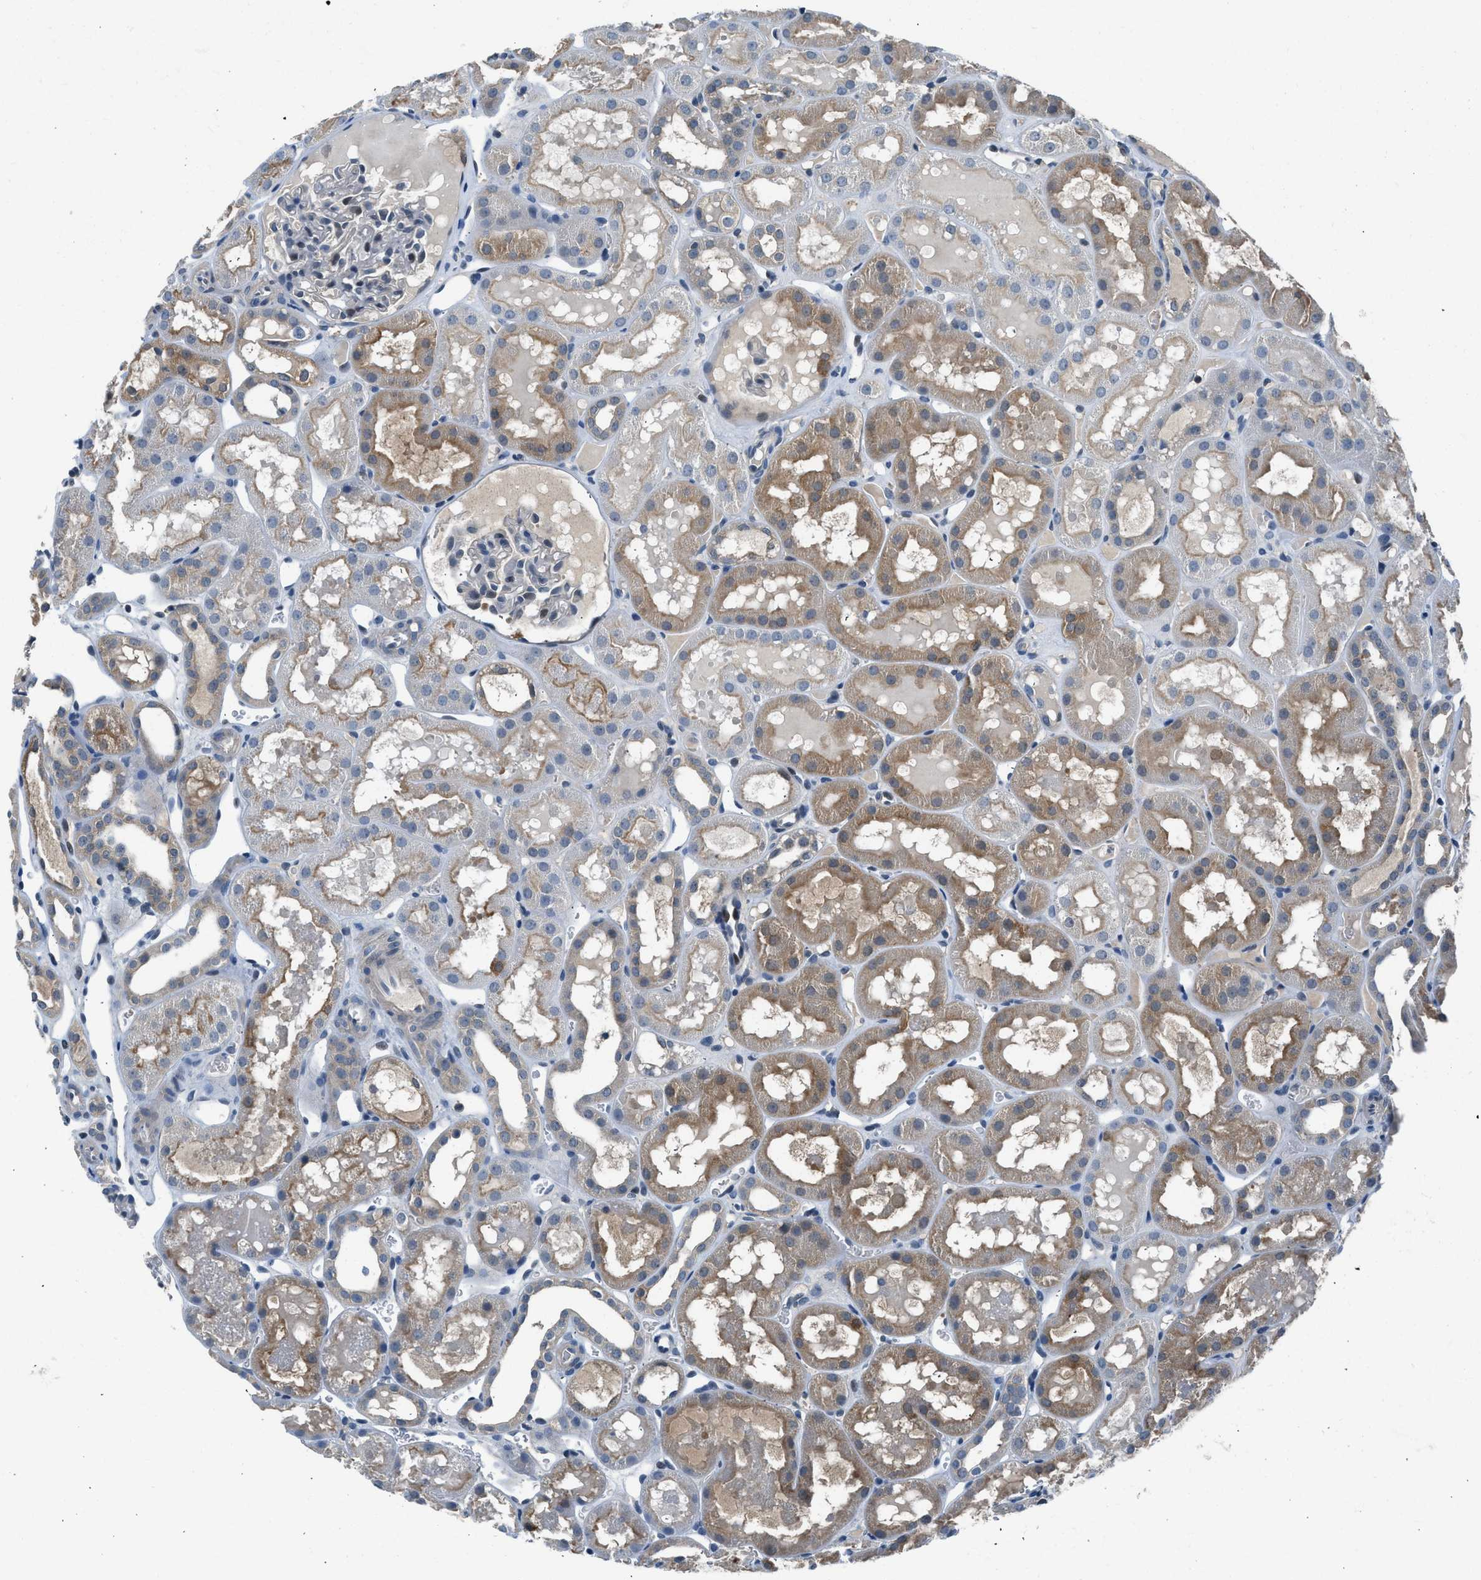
{"staining": {"intensity": "weak", "quantity": "25%-75%", "location": "nuclear"}, "tissue": "kidney", "cell_type": "Cells in glomeruli", "image_type": "normal", "snomed": [{"axis": "morphology", "description": "Normal tissue, NOS"}, {"axis": "topography", "description": "Kidney"}, {"axis": "topography", "description": "Urinary bladder"}], "caption": "An image showing weak nuclear positivity in about 25%-75% of cells in glomeruli in benign kidney, as visualized by brown immunohistochemical staining.", "gene": "LMLN", "patient": {"sex": "male", "age": 16}}